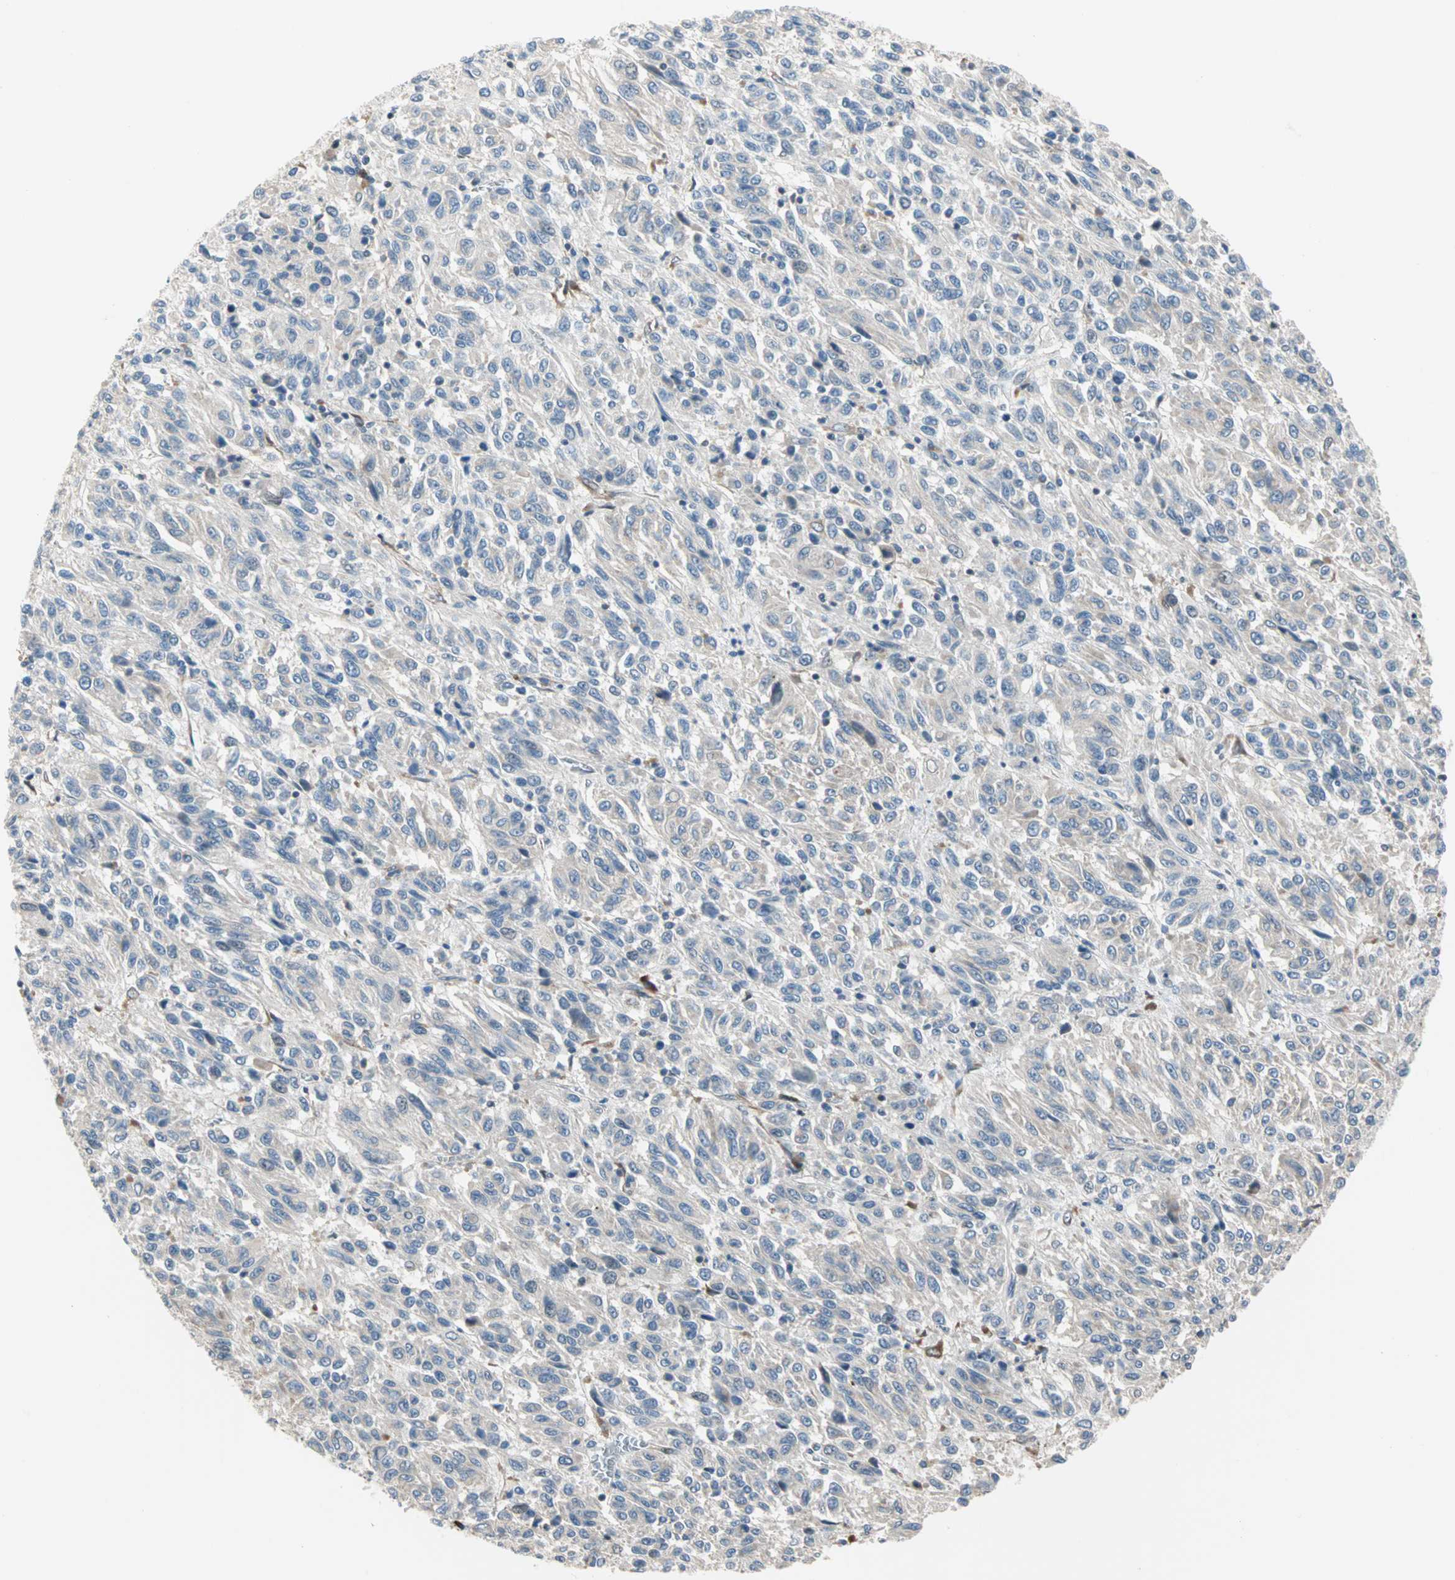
{"staining": {"intensity": "negative", "quantity": "none", "location": "none"}, "tissue": "melanoma", "cell_type": "Tumor cells", "image_type": "cancer", "snomed": [{"axis": "morphology", "description": "Malignant melanoma, Metastatic site"}, {"axis": "topography", "description": "Lung"}], "caption": "The immunohistochemistry histopathology image has no significant positivity in tumor cells of malignant melanoma (metastatic site) tissue. Nuclei are stained in blue.", "gene": "SAR1A", "patient": {"sex": "male", "age": 64}}